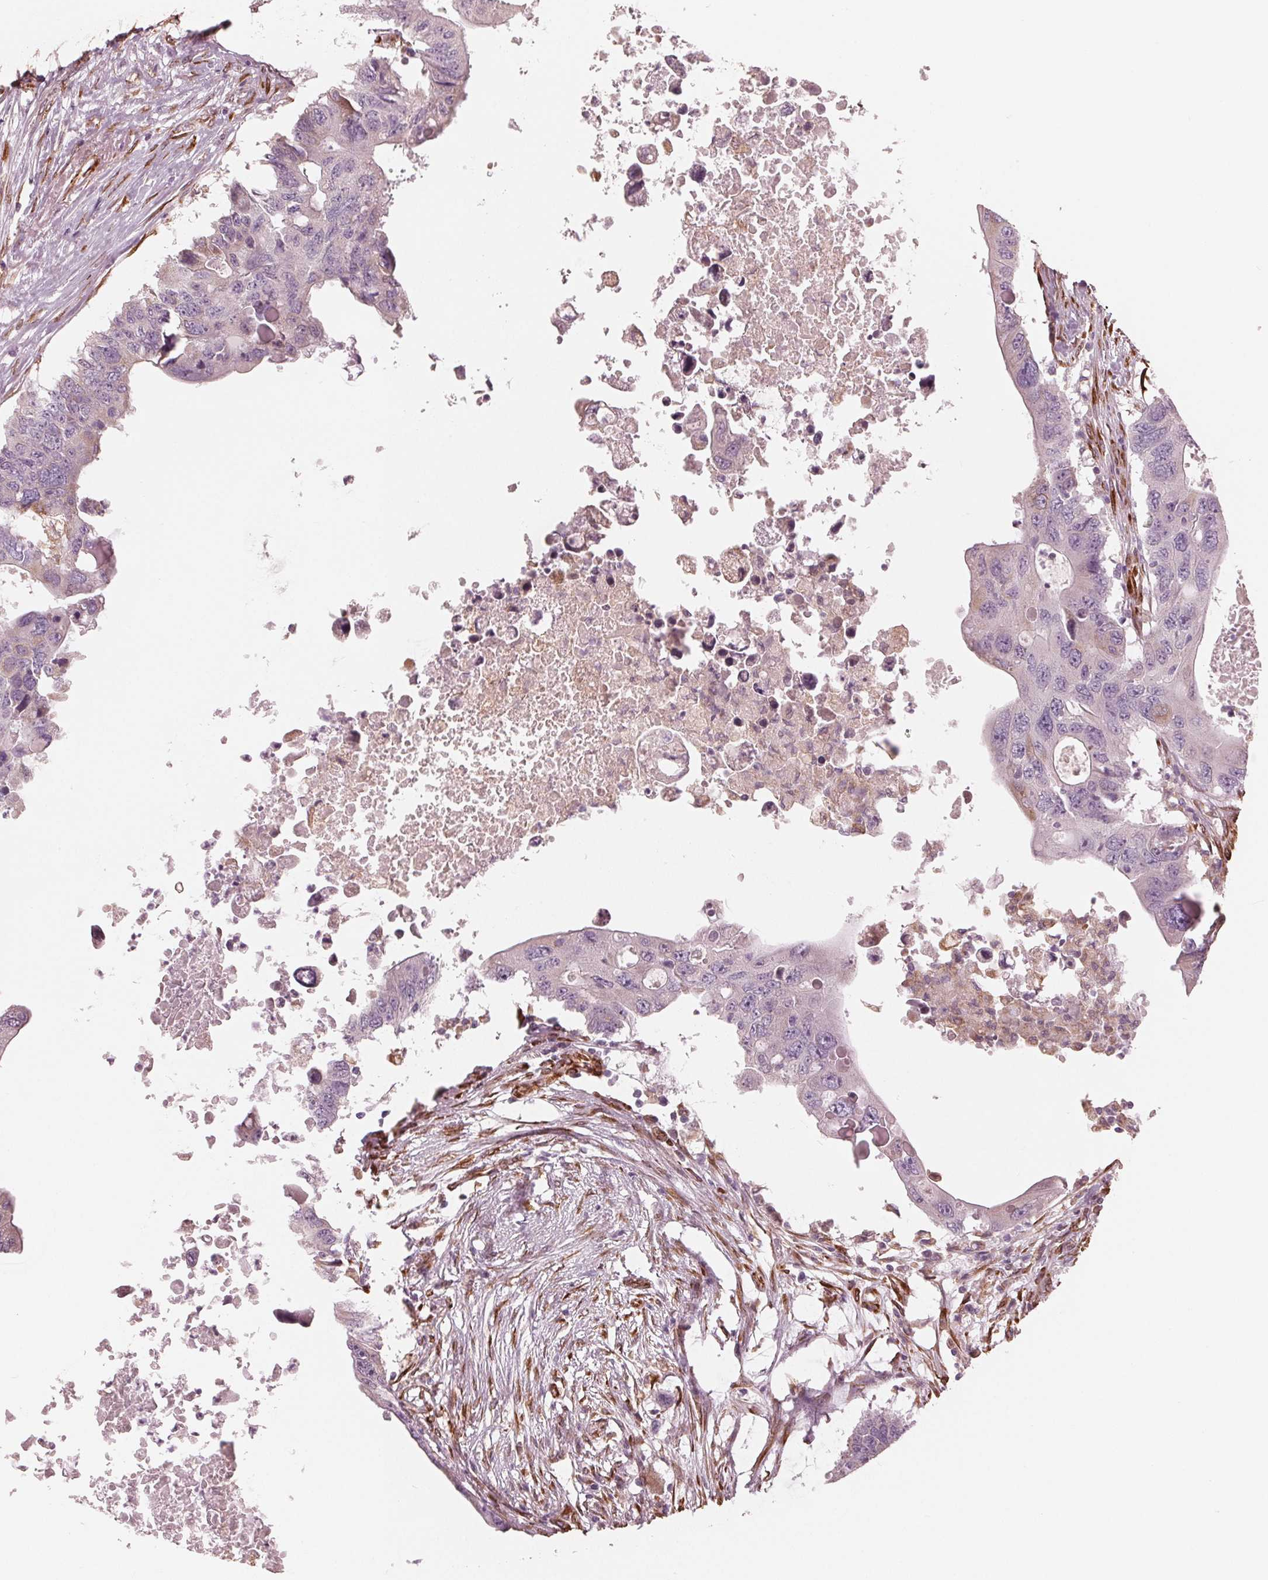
{"staining": {"intensity": "weak", "quantity": "<25%", "location": "cytoplasmic/membranous"}, "tissue": "colorectal cancer", "cell_type": "Tumor cells", "image_type": "cancer", "snomed": [{"axis": "morphology", "description": "Adenocarcinoma, NOS"}, {"axis": "topography", "description": "Colon"}], "caption": "High magnification brightfield microscopy of colorectal cancer stained with DAB (3,3'-diaminobenzidine) (brown) and counterstained with hematoxylin (blue): tumor cells show no significant staining.", "gene": "IKBIP", "patient": {"sex": "male", "age": 71}}